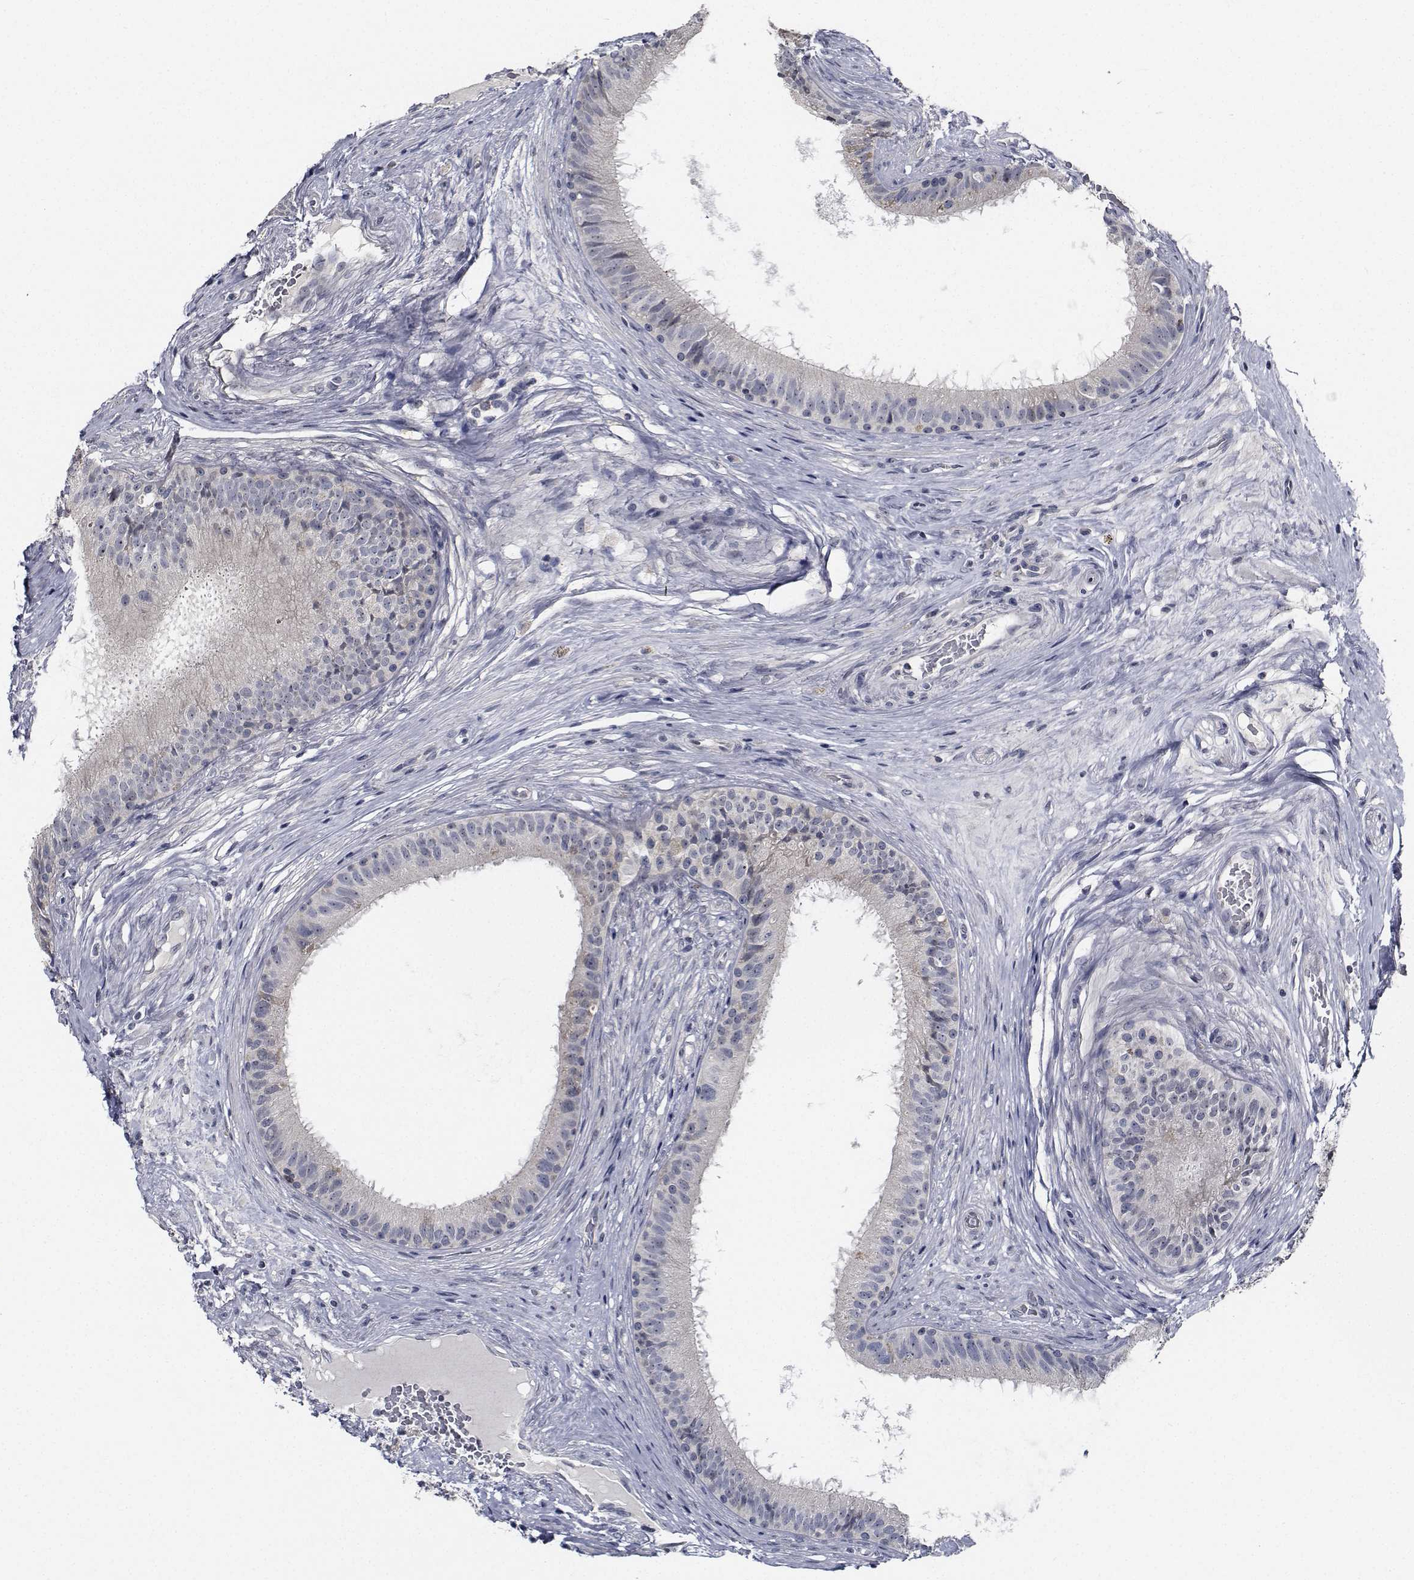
{"staining": {"intensity": "negative", "quantity": "none", "location": "none"}, "tissue": "epididymis", "cell_type": "Glandular cells", "image_type": "normal", "snomed": [{"axis": "morphology", "description": "Normal tissue, NOS"}, {"axis": "topography", "description": "Epididymis"}], "caption": "There is no significant staining in glandular cells of epididymis. (Stains: DAB immunohistochemistry (IHC) with hematoxylin counter stain, Microscopy: brightfield microscopy at high magnification).", "gene": "NVL", "patient": {"sex": "male", "age": 59}}